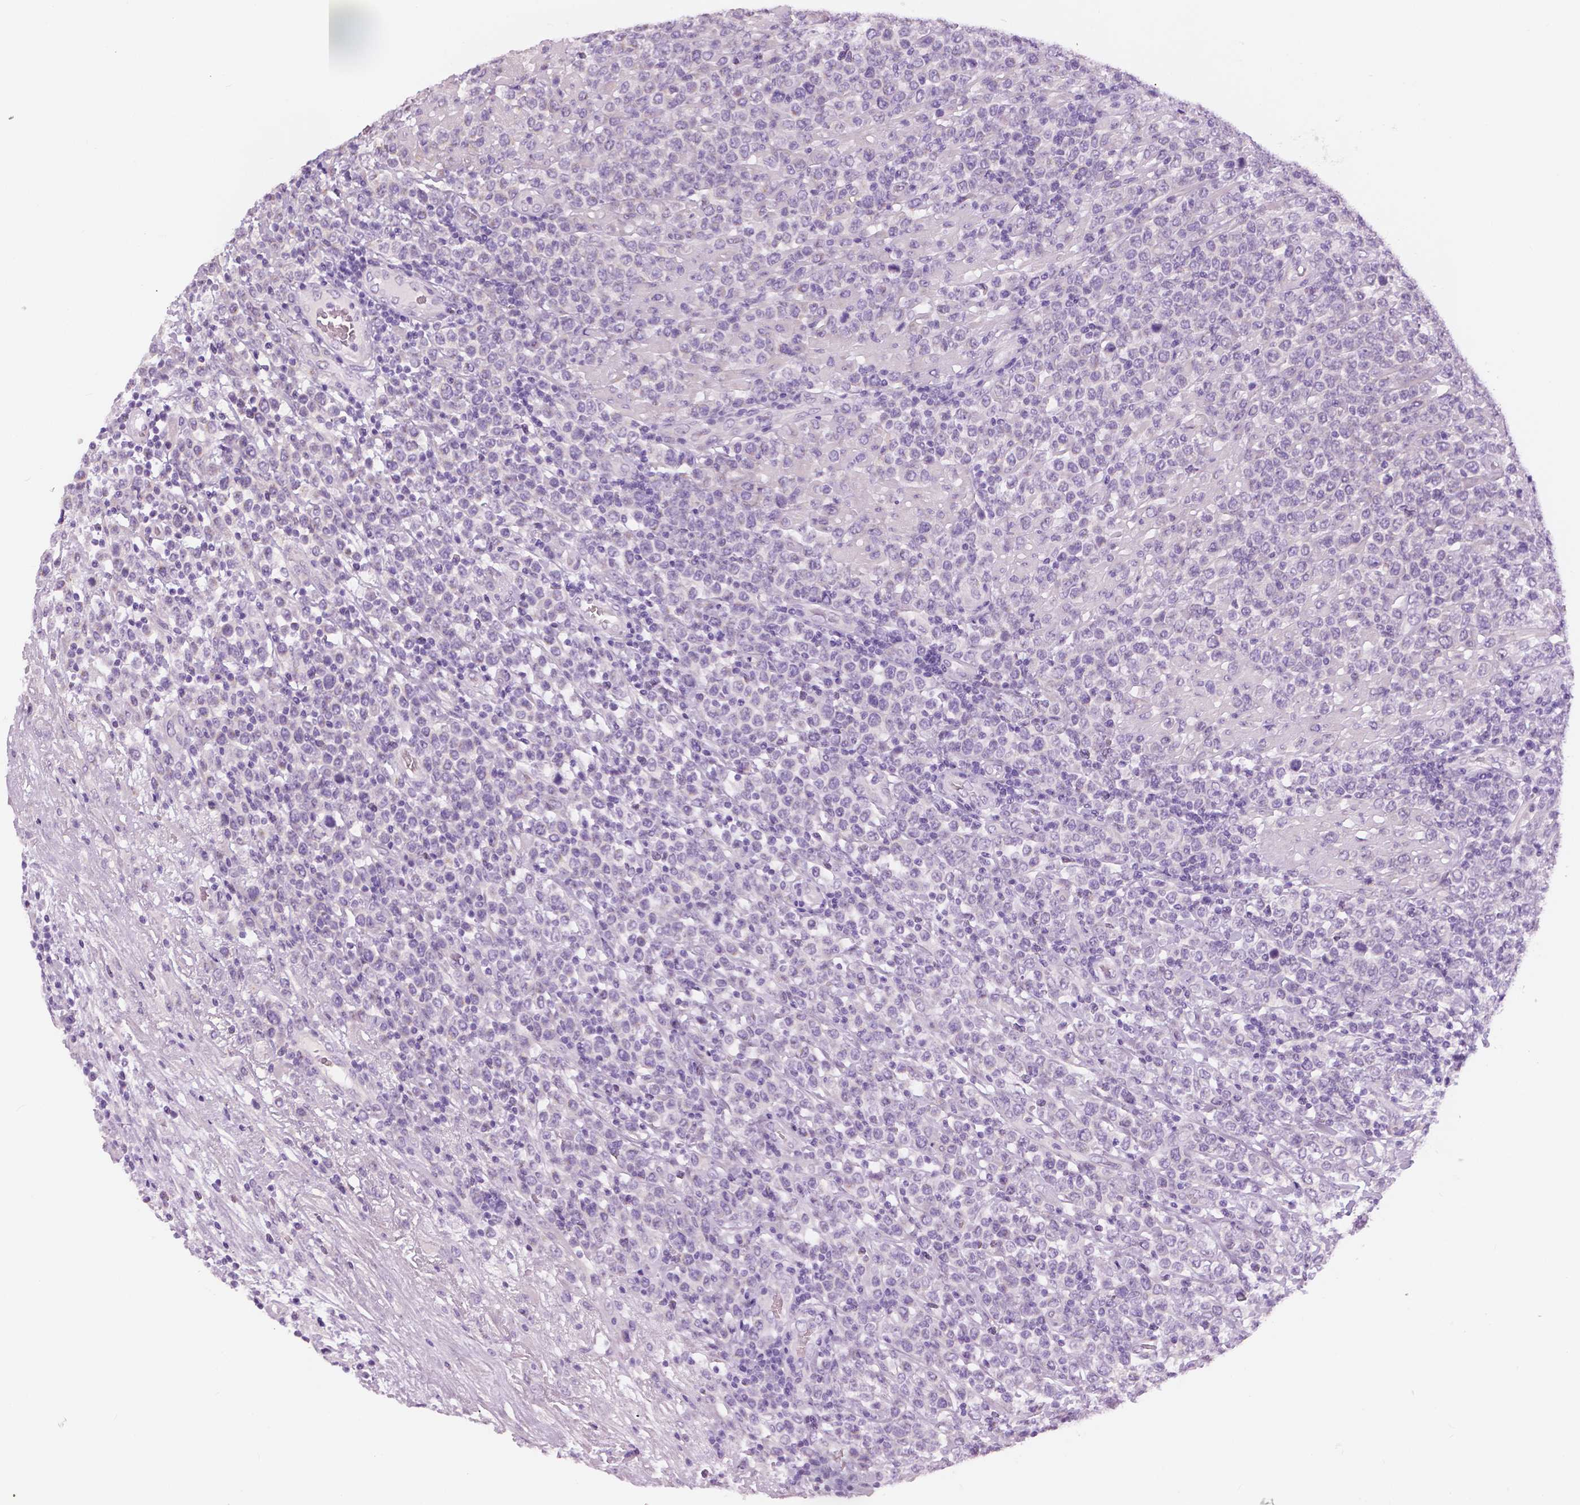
{"staining": {"intensity": "negative", "quantity": "none", "location": "none"}, "tissue": "lymphoma", "cell_type": "Tumor cells", "image_type": "cancer", "snomed": [{"axis": "morphology", "description": "Malignant lymphoma, non-Hodgkin's type, High grade"}, {"axis": "topography", "description": "Soft tissue"}], "caption": "Tumor cells show no significant staining in lymphoma.", "gene": "SLC24A1", "patient": {"sex": "female", "age": 56}}